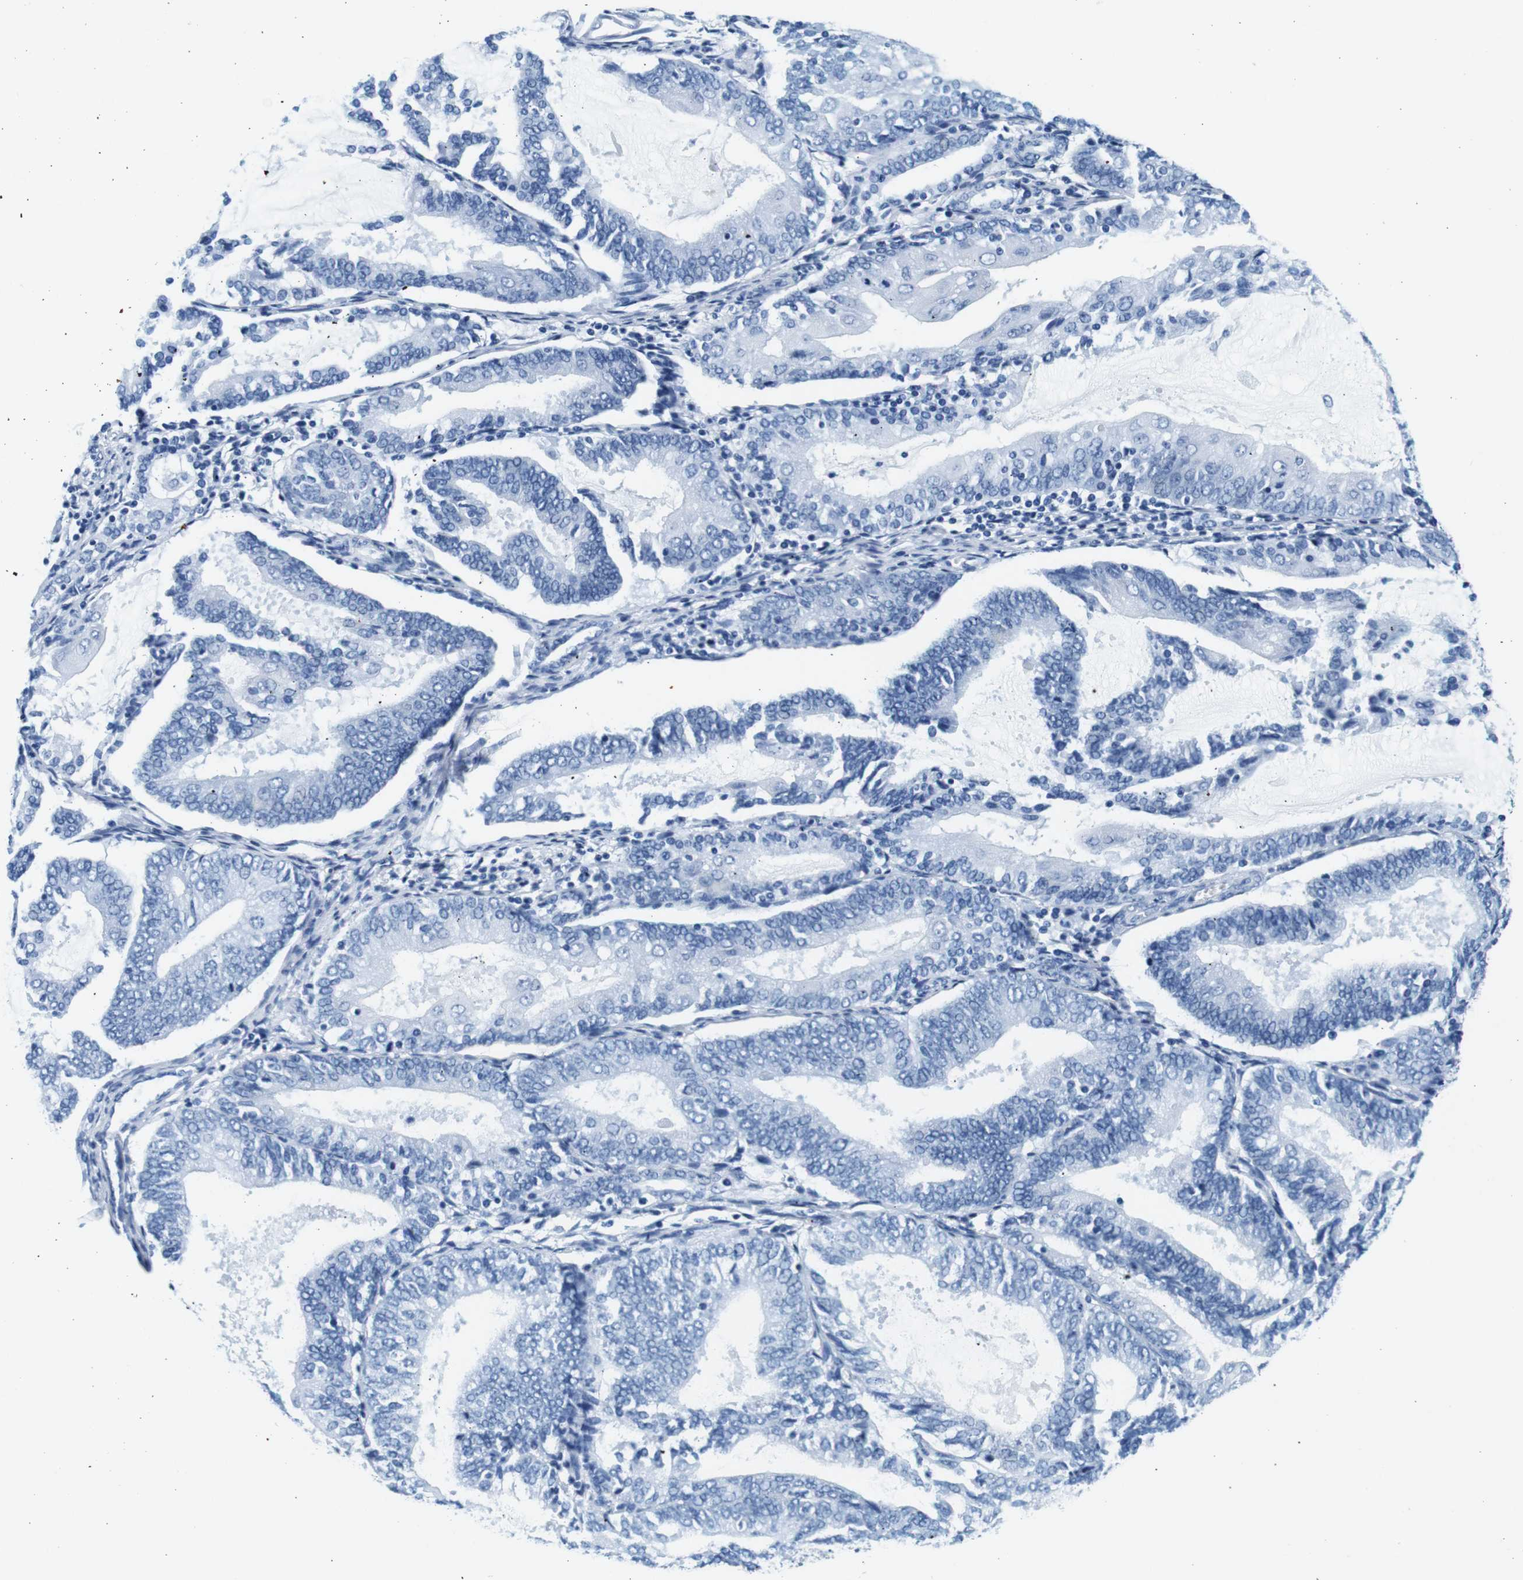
{"staining": {"intensity": "negative", "quantity": "none", "location": "none"}, "tissue": "endometrial cancer", "cell_type": "Tumor cells", "image_type": "cancer", "snomed": [{"axis": "morphology", "description": "Adenocarcinoma, NOS"}, {"axis": "topography", "description": "Endometrium"}], "caption": "IHC of human endometrial adenocarcinoma exhibits no positivity in tumor cells.", "gene": "ELANE", "patient": {"sex": "female", "age": 81}}